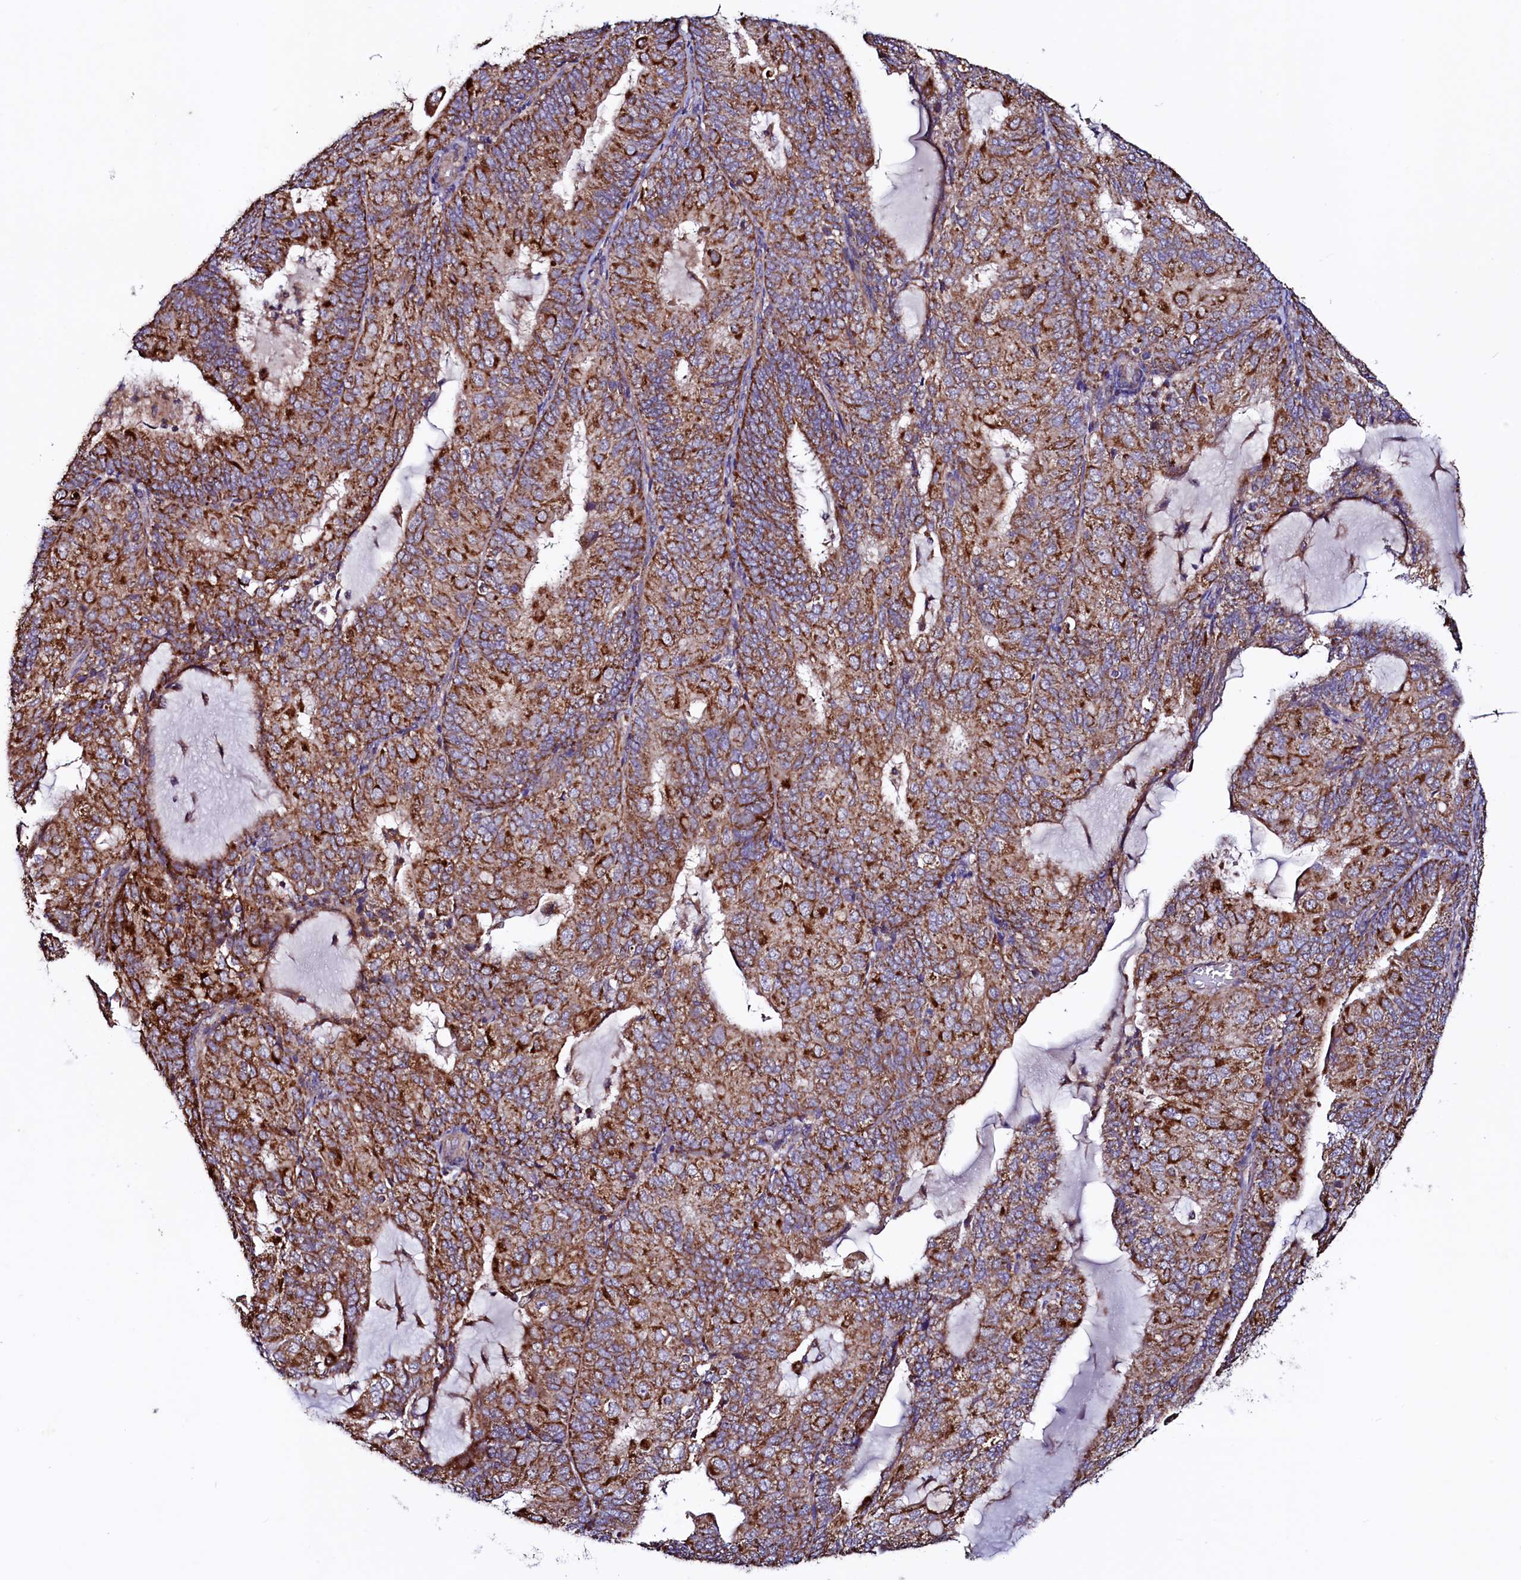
{"staining": {"intensity": "strong", "quantity": ">75%", "location": "cytoplasmic/membranous"}, "tissue": "endometrial cancer", "cell_type": "Tumor cells", "image_type": "cancer", "snomed": [{"axis": "morphology", "description": "Adenocarcinoma, NOS"}, {"axis": "topography", "description": "Endometrium"}], "caption": "Immunohistochemical staining of endometrial adenocarcinoma shows high levels of strong cytoplasmic/membranous protein expression in approximately >75% of tumor cells.", "gene": "STARD5", "patient": {"sex": "female", "age": 81}}